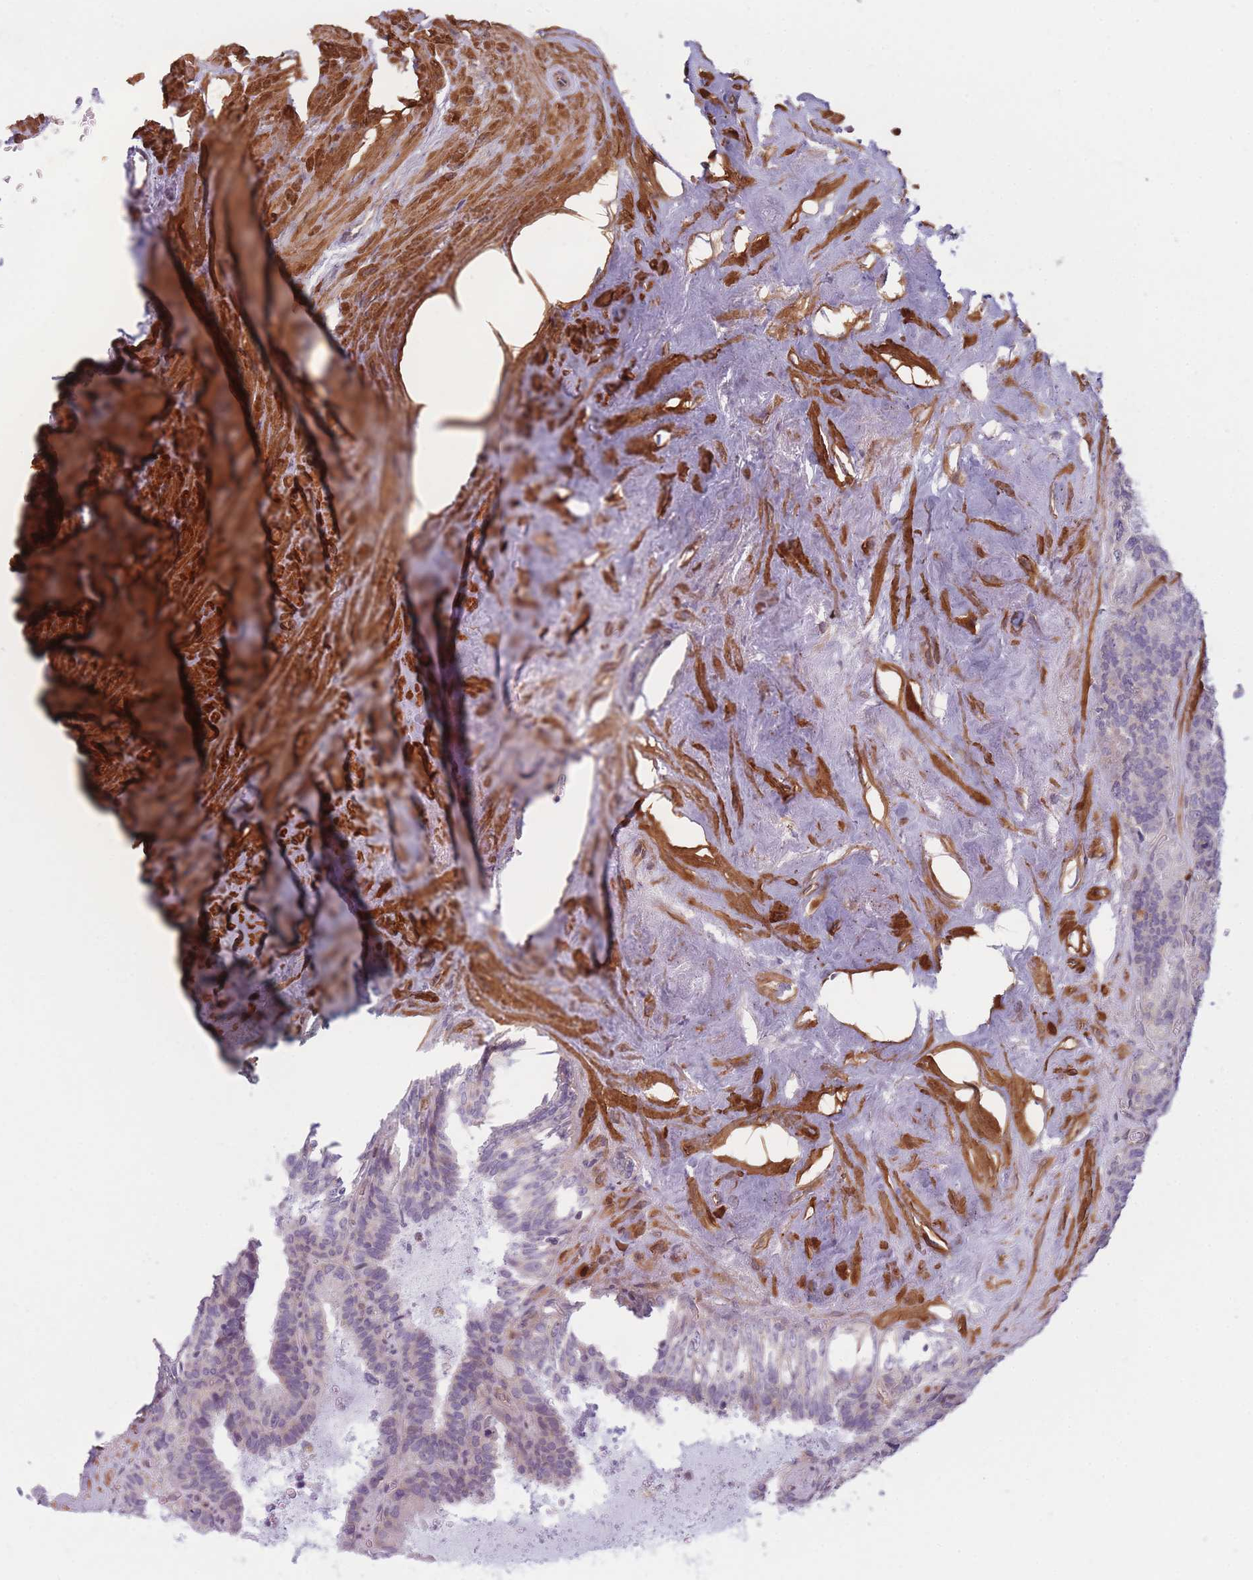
{"staining": {"intensity": "weak", "quantity": "<25%", "location": "cytoplasmic/membranous"}, "tissue": "seminal vesicle", "cell_type": "Glandular cells", "image_type": "normal", "snomed": [{"axis": "morphology", "description": "Normal tissue, NOS"}, {"axis": "topography", "description": "Seminal veicle"}], "caption": "Immunohistochemical staining of normal seminal vesicle shows no significant positivity in glandular cells. Brightfield microscopy of immunohistochemistry stained with DAB (3,3'-diaminobenzidine) (brown) and hematoxylin (blue), captured at high magnification.", "gene": "SLC7A6", "patient": {"sex": "male", "age": 68}}